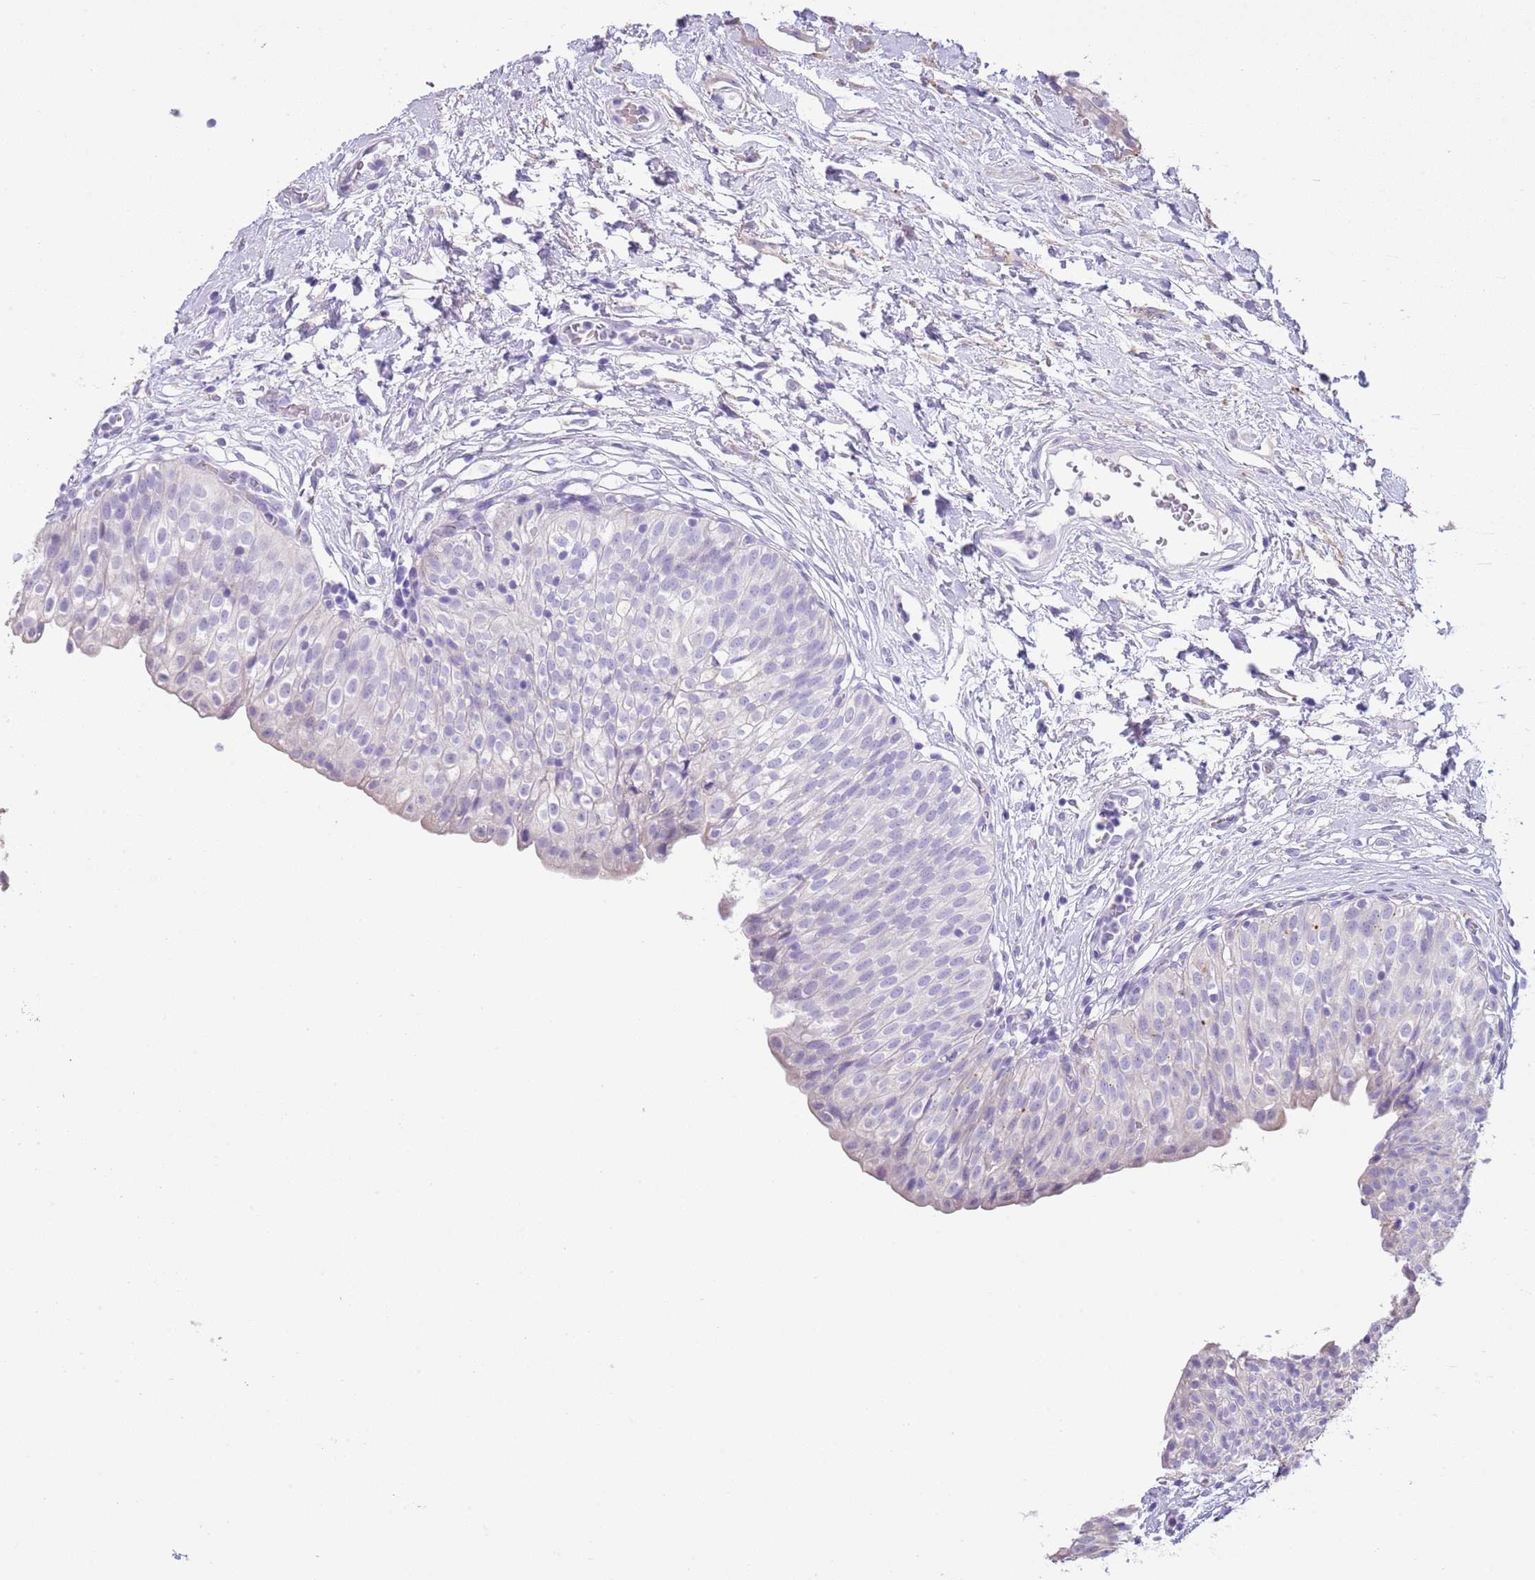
{"staining": {"intensity": "weak", "quantity": "<25%", "location": "cytoplasmic/membranous"}, "tissue": "urinary bladder", "cell_type": "Urothelial cells", "image_type": "normal", "snomed": [{"axis": "morphology", "description": "Normal tissue, NOS"}, {"axis": "topography", "description": "Urinary bladder"}], "caption": "Immunohistochemical staining of unremarkable urinary bladder shows no significant expression in urothelial cells. Brightfield microscopy of immunohistochemistry stained with DAB (brown) and hematoxylin (blue), captured at high magnification.", "gene": "ABHD17C", "patient": {"sex": "male", "age": 55}}